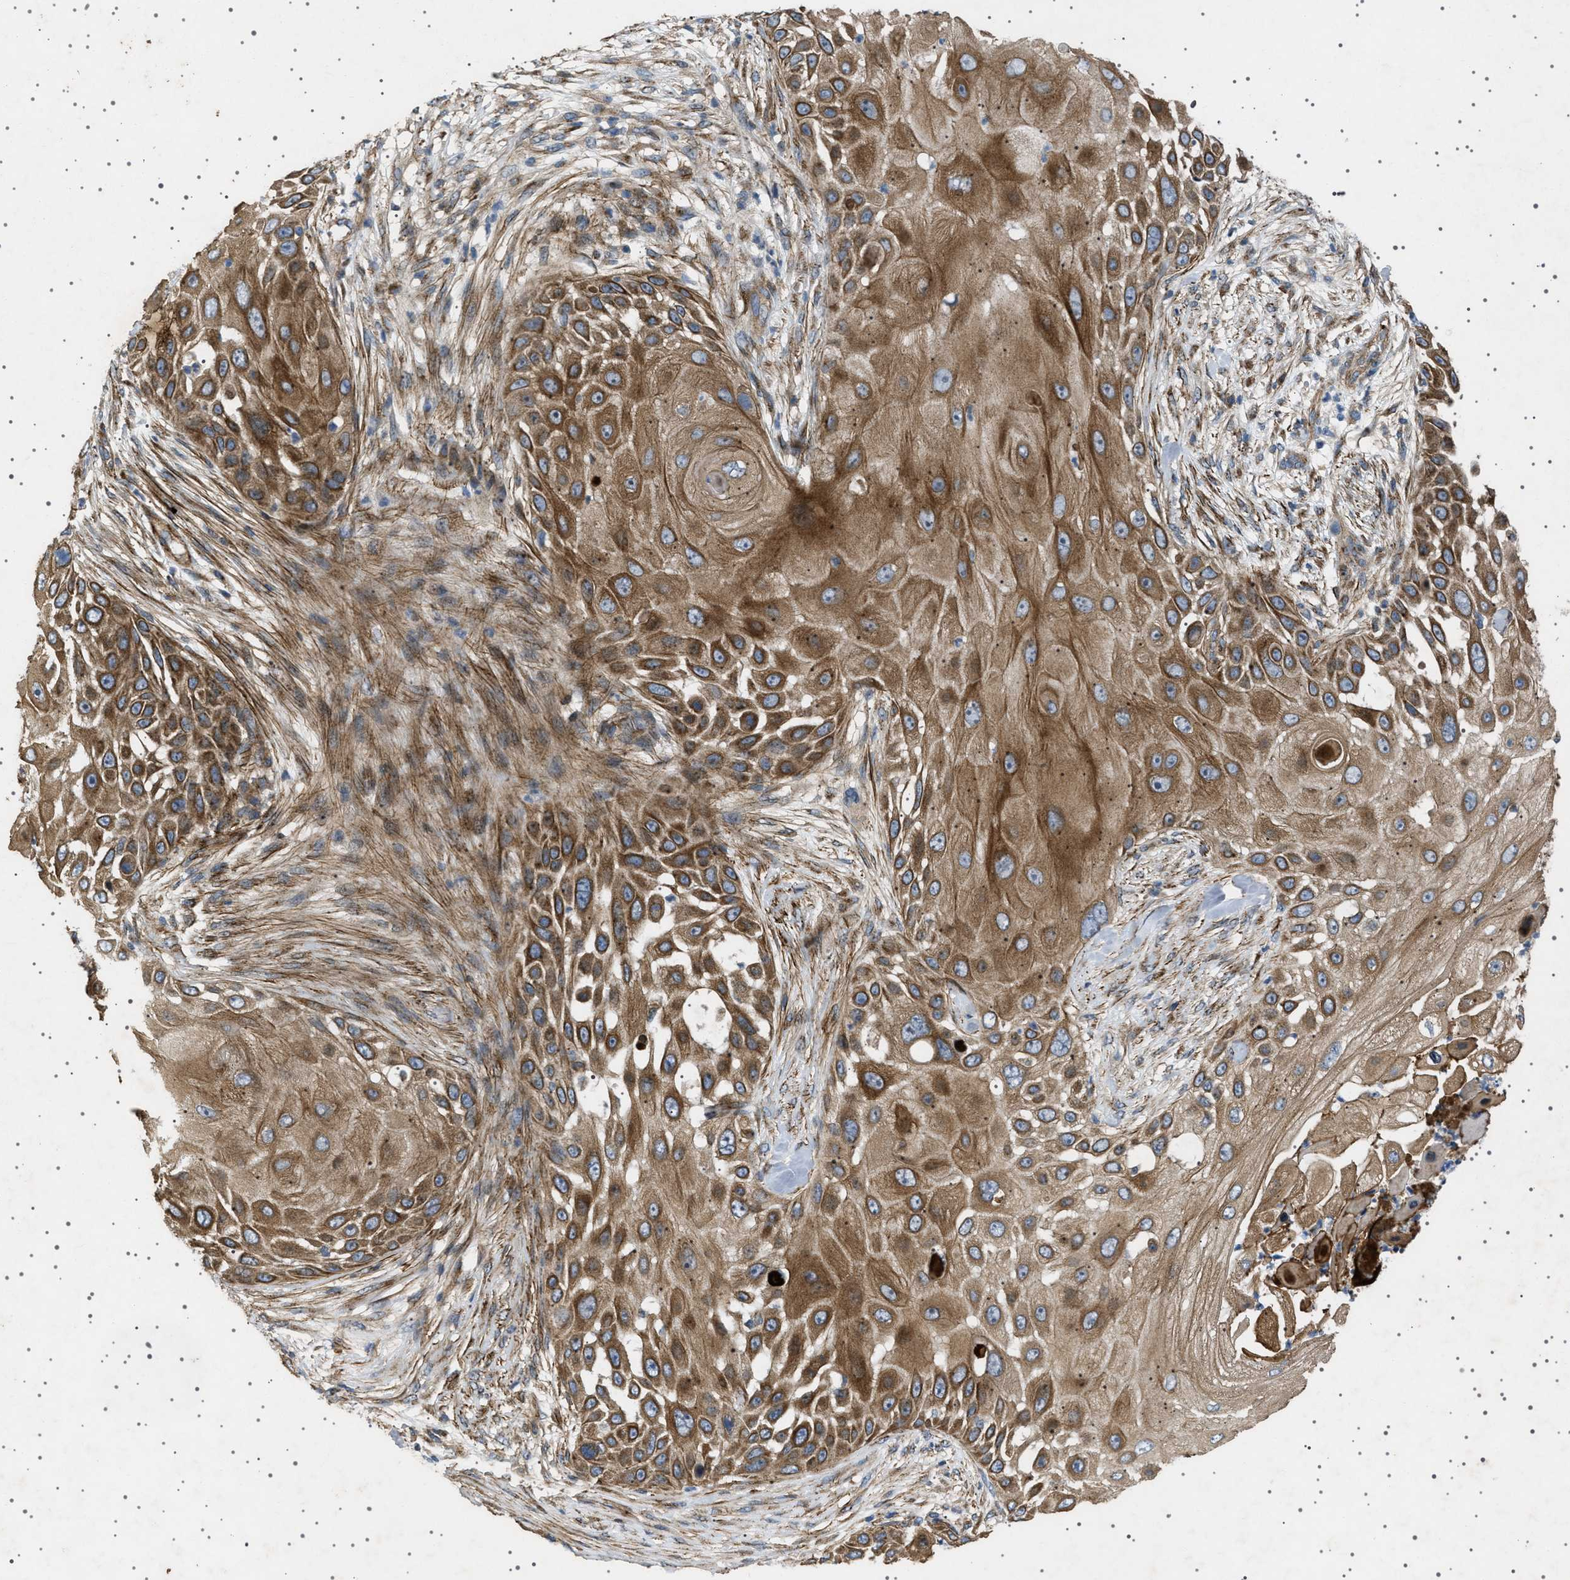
{"staining": {"intensity": "strong", "quantity": ">75%", "location": "cytoplasmic/membranous"}, "tissue": "skin cancer", "cell_type": "Tumor cells", "image_type": "cancer", "snomed": [{"axis": "morphology", "description": "Squamous cell carcinoma, NOS"}, {"axis": "topography", "description": "Skin"}], "caption": "Immunohistochemical staining of skin squamous cell carcinoma shows strong cytoplasmic/membranous protein positivity in about >75% of tumor cells.", "gene": "CCDC186", "patient": {"sex": "female", "age": 44}}